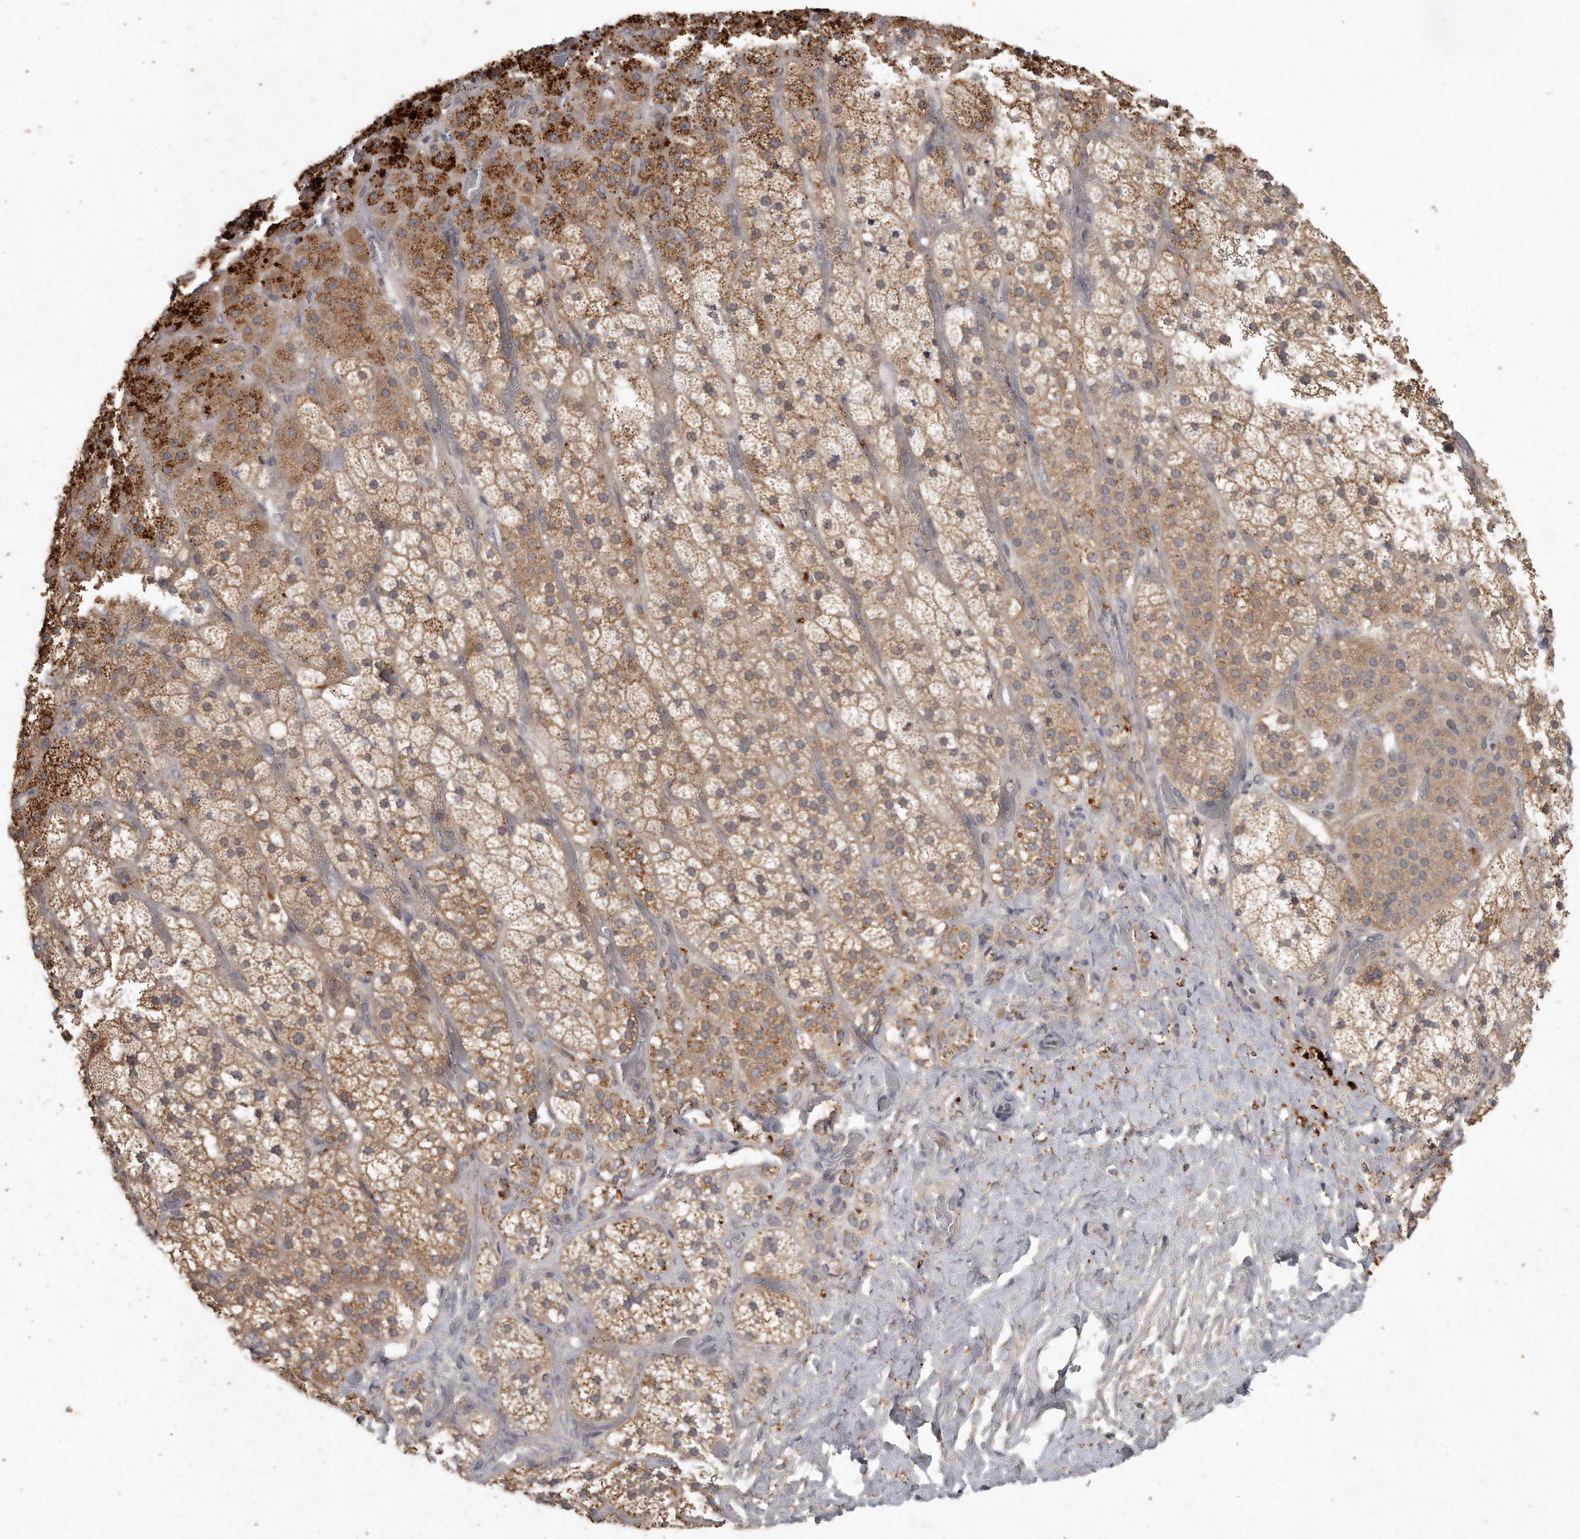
{"staining": {"intensity": "moderate", "quantity": ">75%", "location": "cytoplasmic/membranous"}, "tissue": "adrenal gland", "cell_type": "Glandular cells", "image_type": "normal", "snomed": [{"axis": "morphology", "description": "Normal tissue, NOS"}, {"axis": "topography", "description": "Adrenal gland"}], "caption": "Immunohistochemistry micrograph of normal adrenal gland: adrenal gland stained using IHC demonstrates medium levels of moderate protein expression localized specifically in the cytoplasmic/membranous of glandular cells, appearing as a cytoplasmic/membranous brown color.", "gene": "LGALS8", "patient": {"sex": "male", "age": 57}}